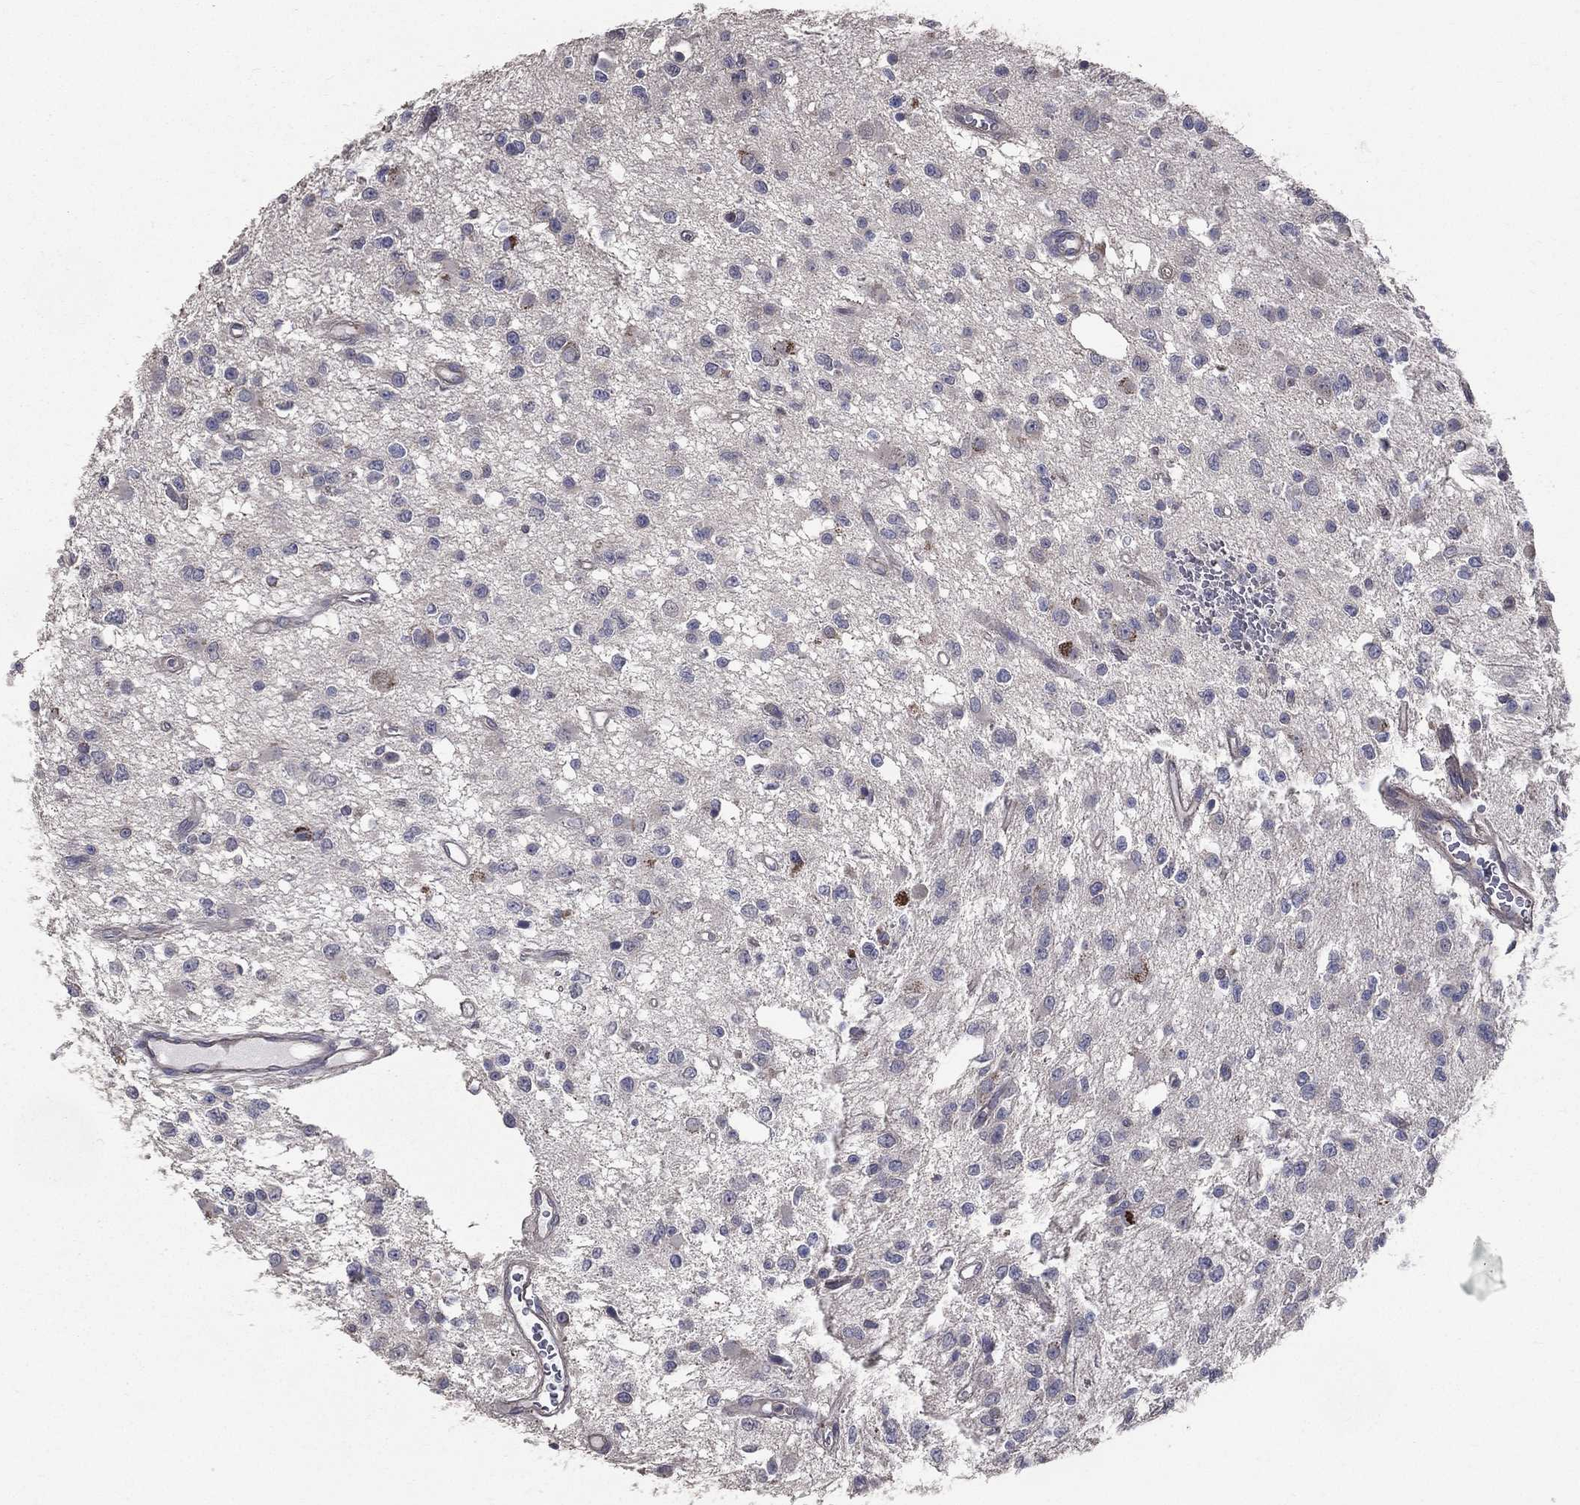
{"staining": {"intensity": "moderate", "quantity": "<25%", "location": "cytoplasmic/membranous"}, "tissue": "glioma", "cell_type": "Tumor cells", "image_type": "cancer", "snomed": [{"axis": "morphology", "description": "Glioma, malignant, Low grade"}, {"axis": "topography", "description": "Brain"}], "caption": "Moderate cytoplasmic/membranous protein positivity is seen in approximately <25% of tumor cells in low-grade glioma (malignant).", "gene": "SERPINB2", "patient": {"sex": "female", "age": 45}}